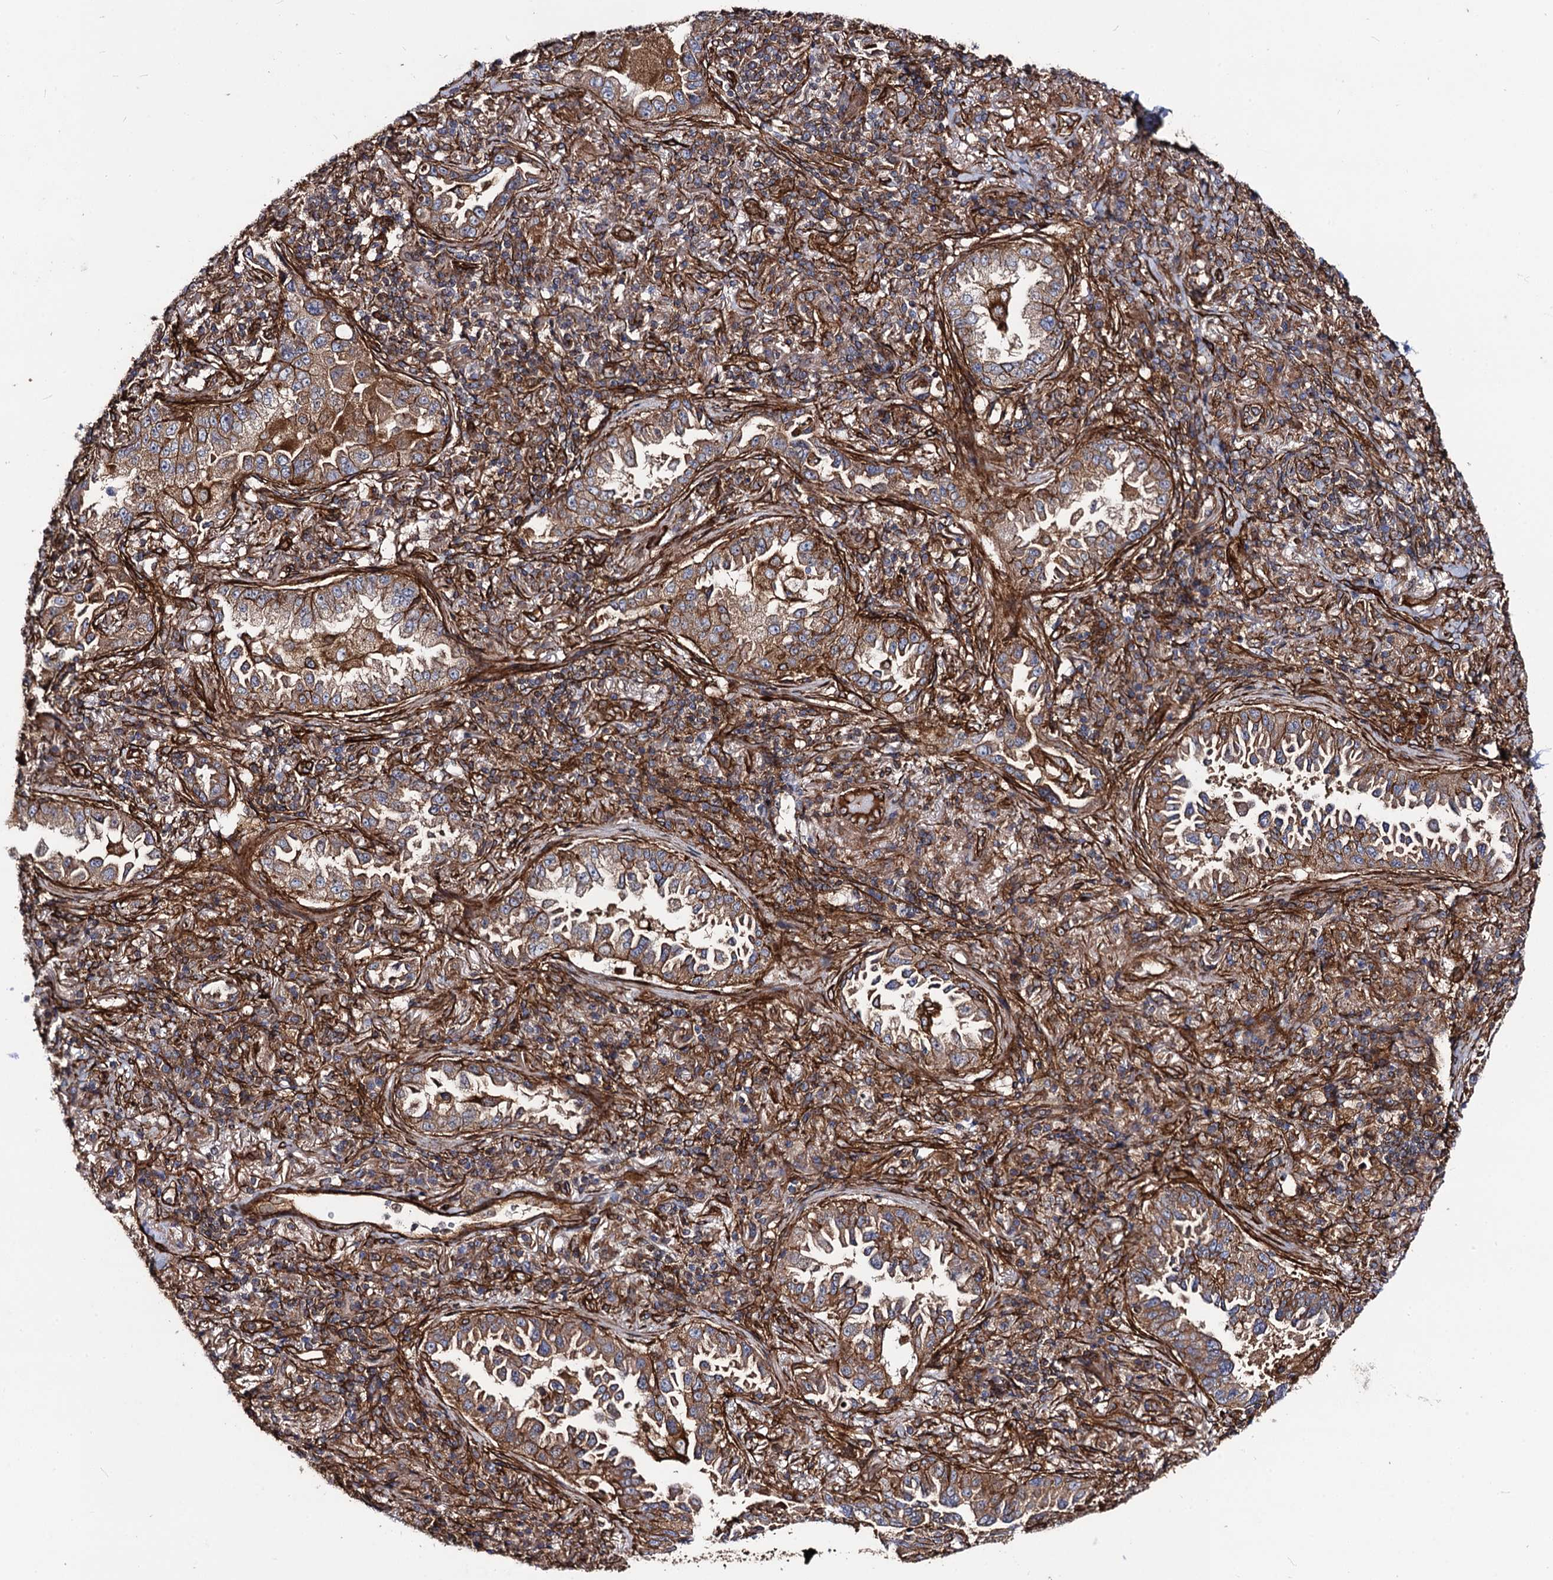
{"staining": {"intensity": "moderate", "quantity": ">75%", "location": "cytoplasmic/membranous"}, "tissue": "lung cancer", "cell_type": "Tumor cells", "image_type": "cancer", "snomed": [{"axis": "morphology", "description": "Adenocarcinoma, NOS"}, {"axis": "topography", "description": "Lung"}], "caption": "Tumor cells demonstrate medium levels of moderate cytoplasmic/membranous positivity in approximately >75% of cells in human lung cancer.", "gene": "CIP2A", "patient": {"sex": "female", "age": 69}}